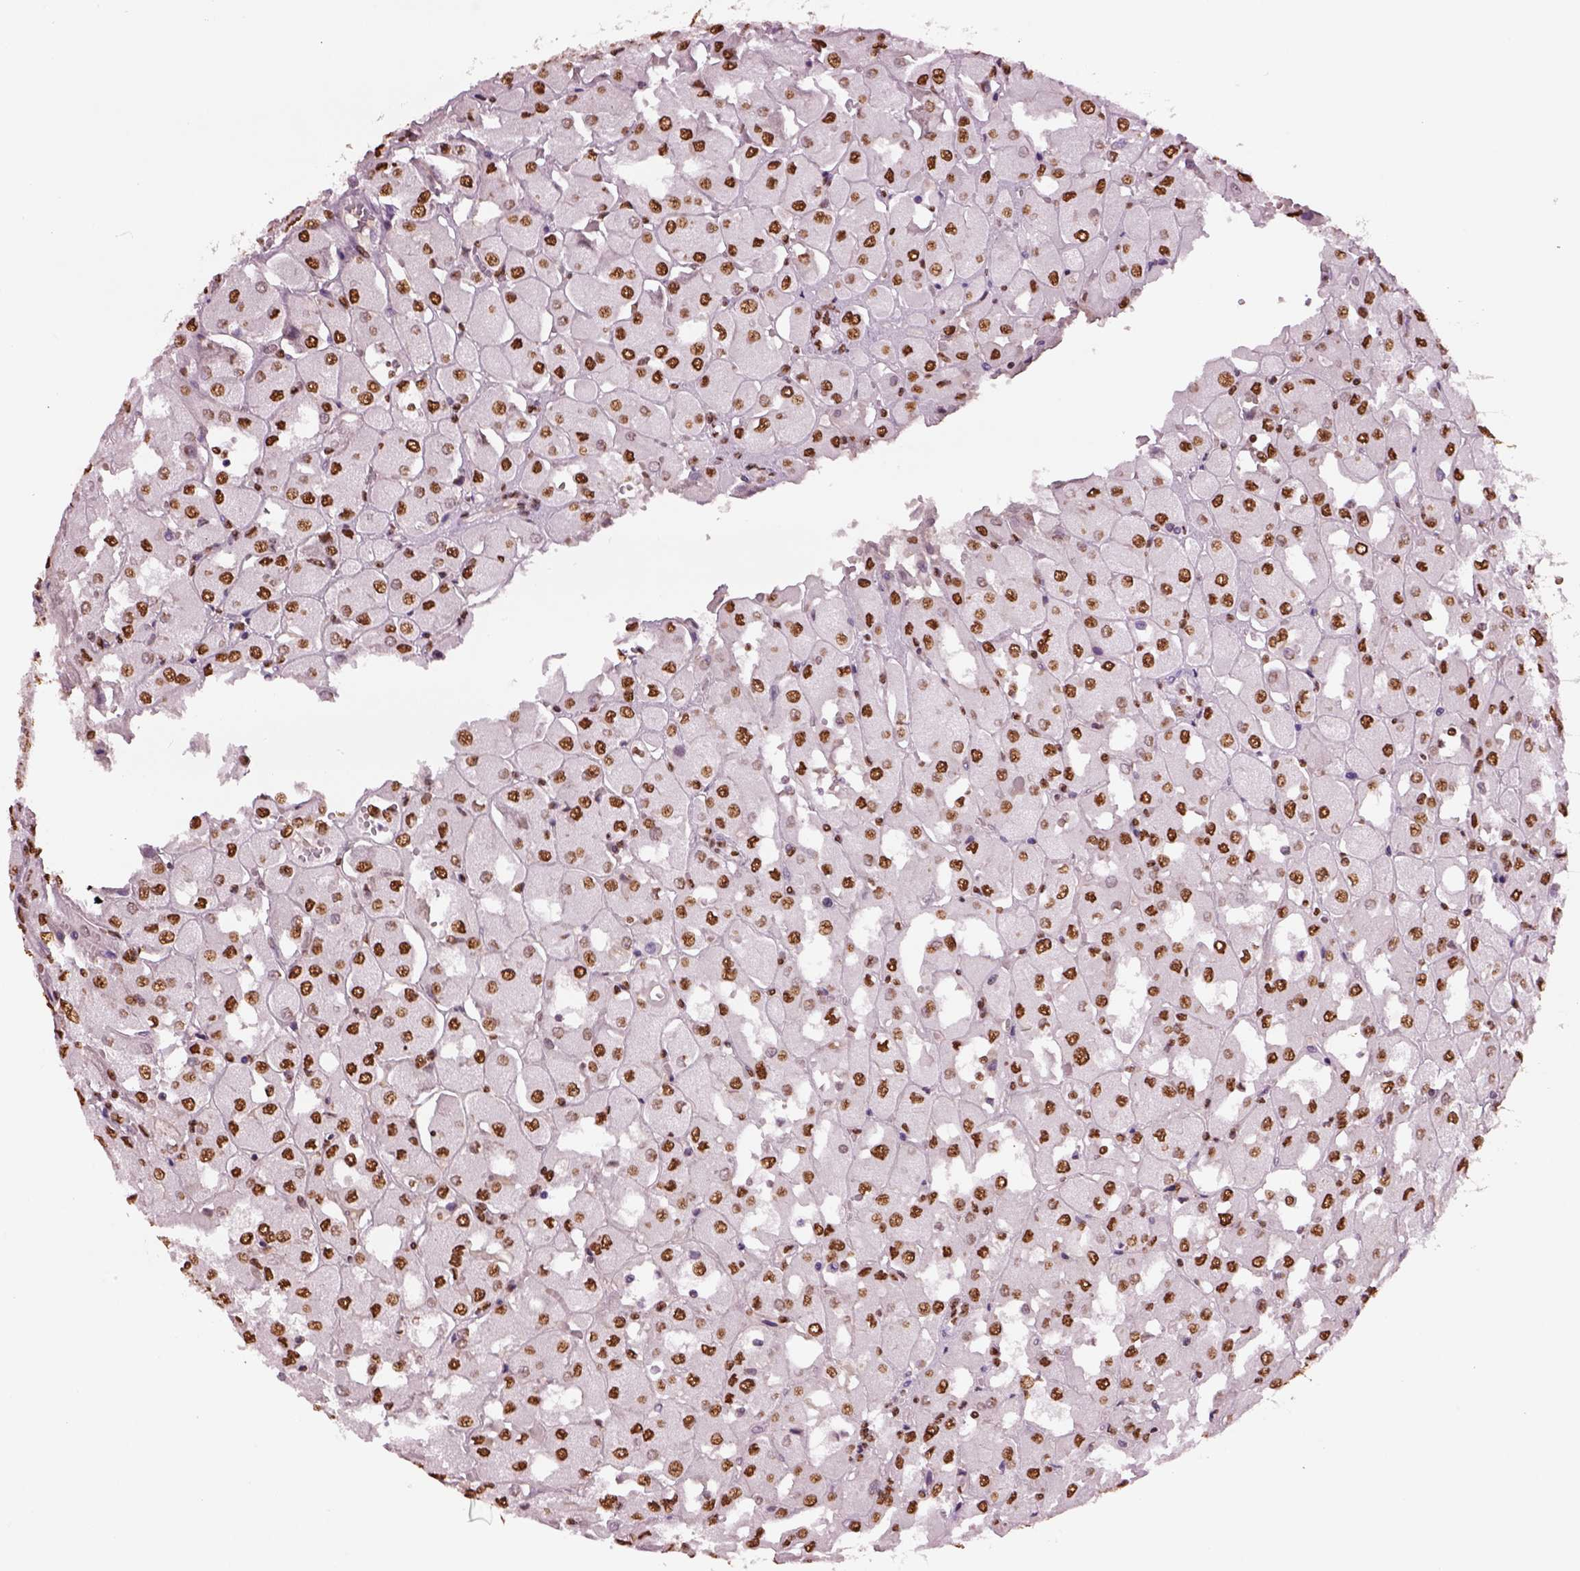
{"staining": {"intensity": "moderate", "quantity": ">75%", "location": "nuclear"}, "tissue": "renal cancer", "cell_type": "Tumor cells", "image_type": "cancer", "snomed": [{"axis": "morphology", "description": "Adenocarcinoma, NOS"}, {"axis": "topography", "description": "Kidney"}], "caption": "DAB immunohistochemical staining of renal cancer (adenocarcinoma) shows moderate nuclear protein positivity in approximately >75% of tumor cells. (IHC, brightfield microscopy, high magnification).", "gene": "DDX3X", "patient": {"sex": "male", "age": 72}}